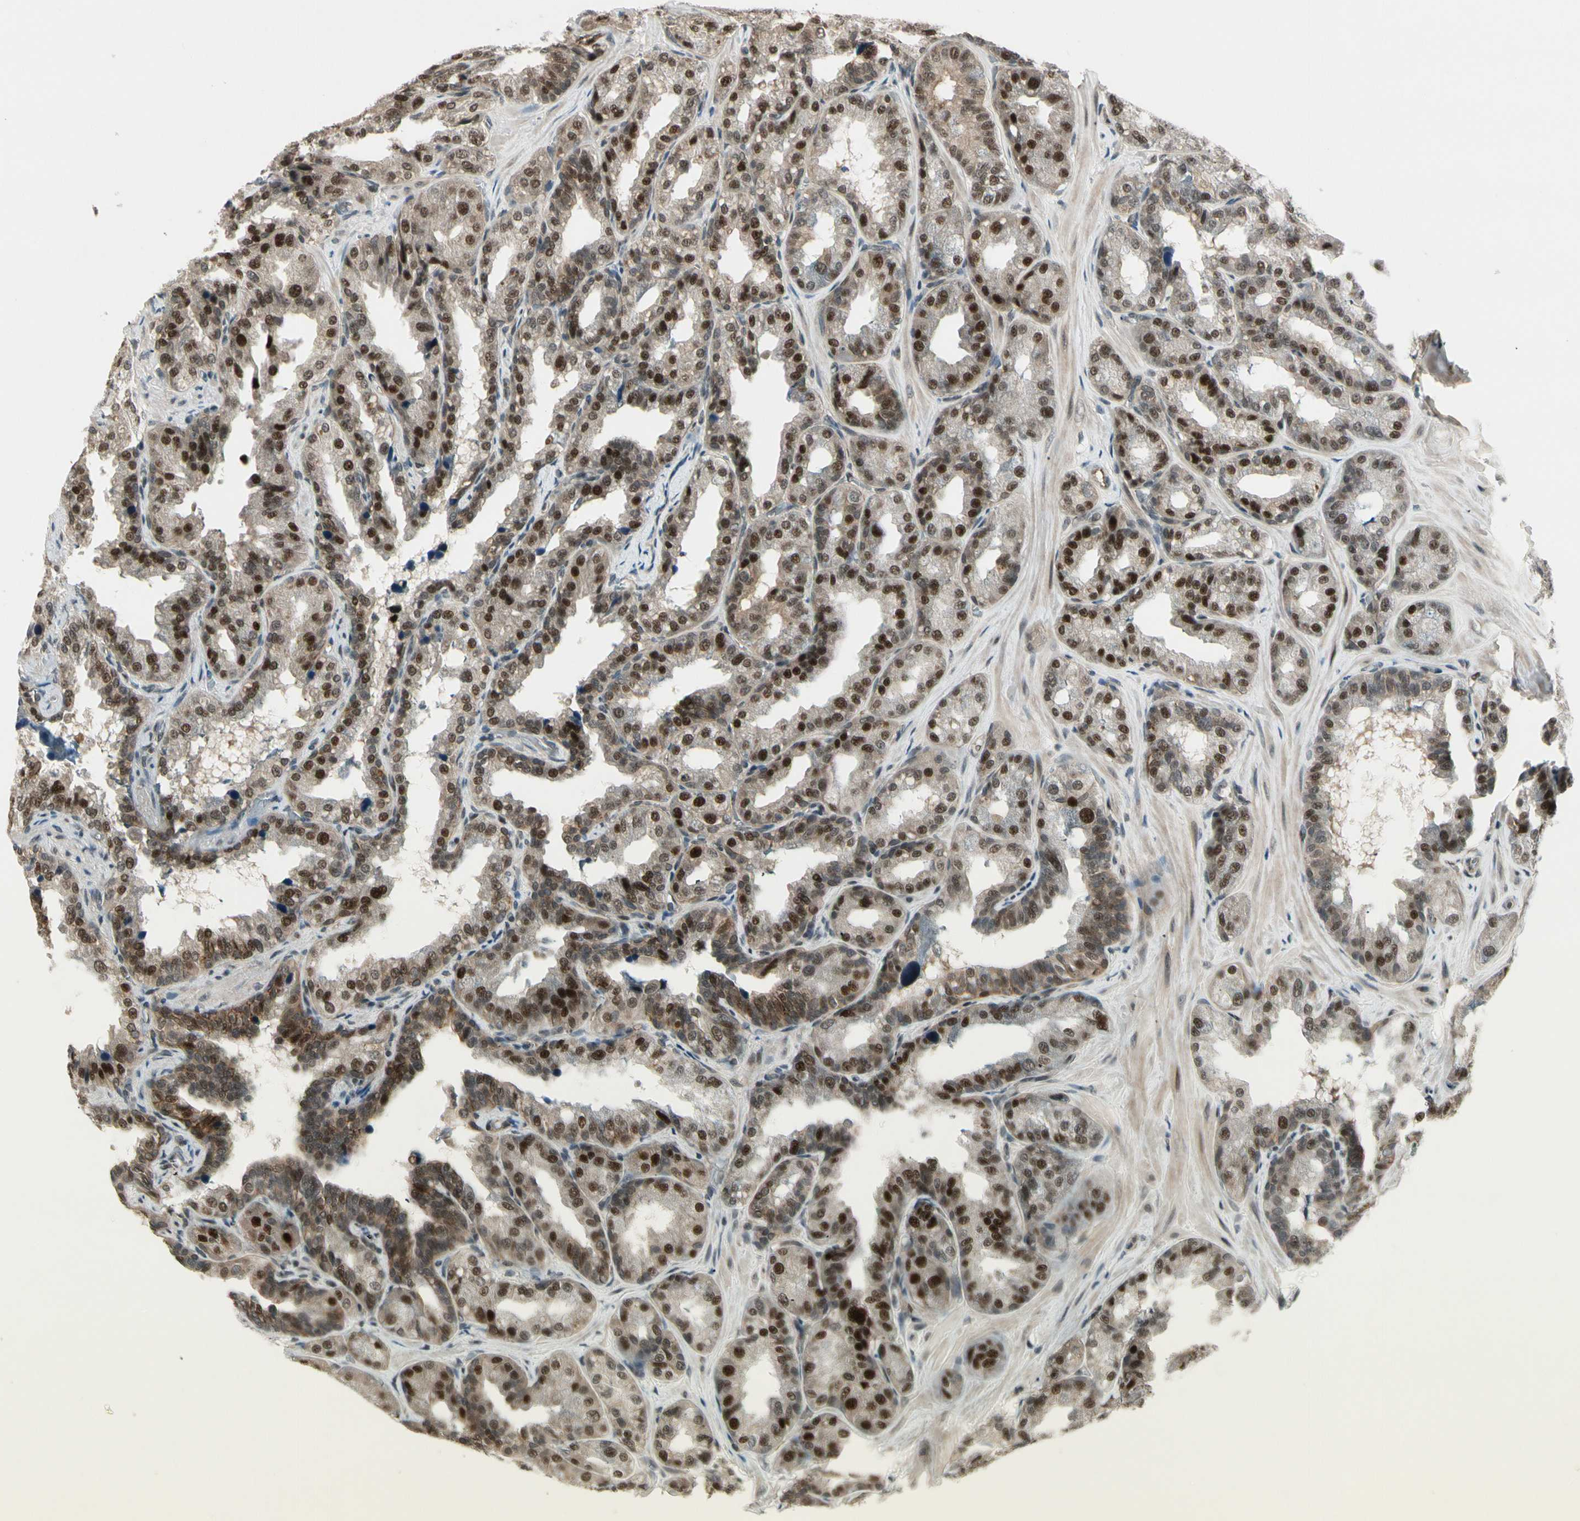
{"staining": {"intensity": "strong", "quantity": ">75%", "location": "nuclear"}, "tissue": "seminal vesicle", "cell_type": "Glandular cells", "image_type": "normal", "snomed": [{"axis": "morphology", "description": "Normal tissue, NOS"}, {"axis": "topography", "description": "Prostate"}, {"axis": "topography", "description": "Seminal veicle"}], "caption": "Seminal vesicle stained for a protein shows strong nuclear positivity in glandular cells.", "gene": "CDK11A", "patient": {"sex": "male", "age": 51}}